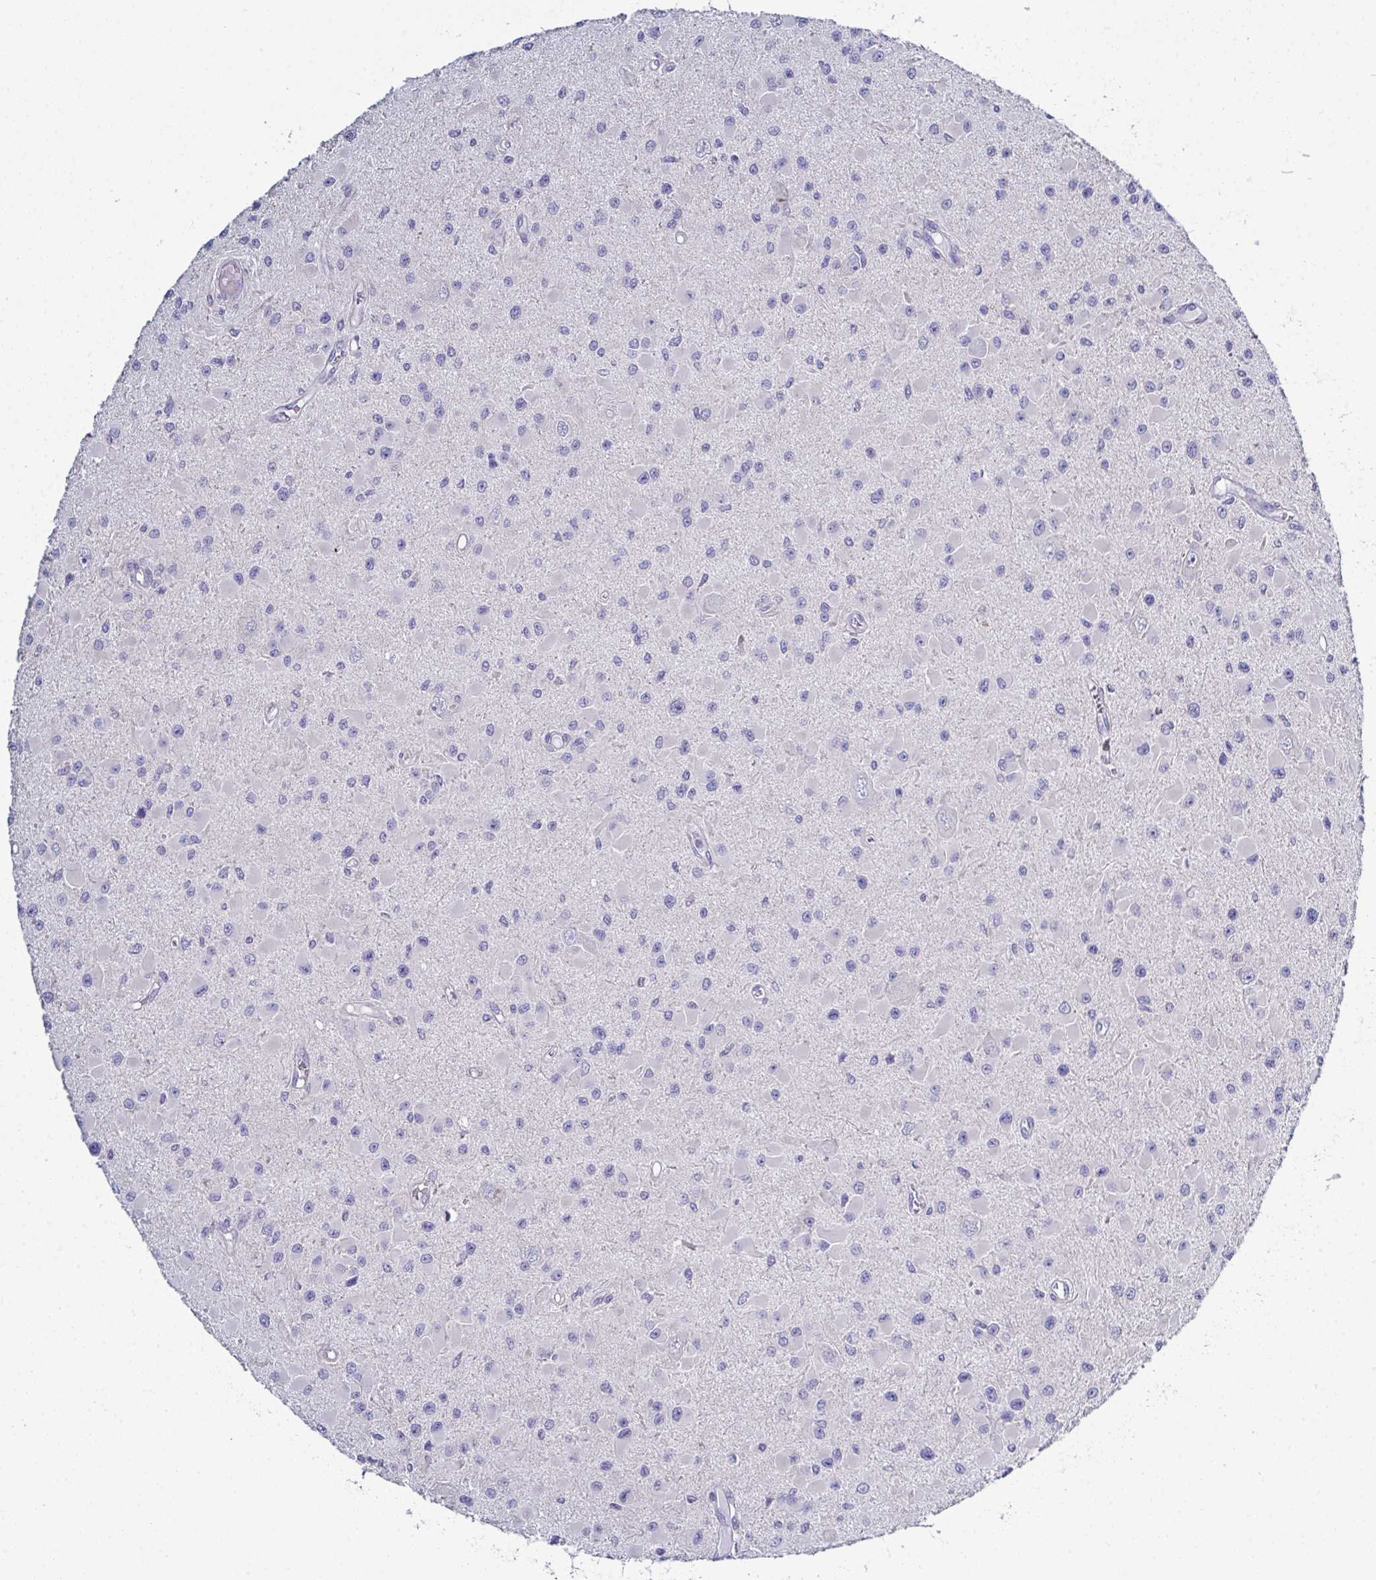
{"staining": {"intensity": "negative", "quantity": "none", "location": "none"}, "tissue": "glioma", "cell_type": "Tumor cells", "image_type": "cancer", "snomed": [{"axis": "morphology", "description": "Glioma, malignant, High grade"}, {"axis": "topography", "description": "Brain"}], "caption": "DAB immunohistochemical staining of high-grade glioma (malignant) shows no significant positivity in tumor cells.", "gene": "CFAP97D1", "patient": {"sex": "male", "age": 54}}